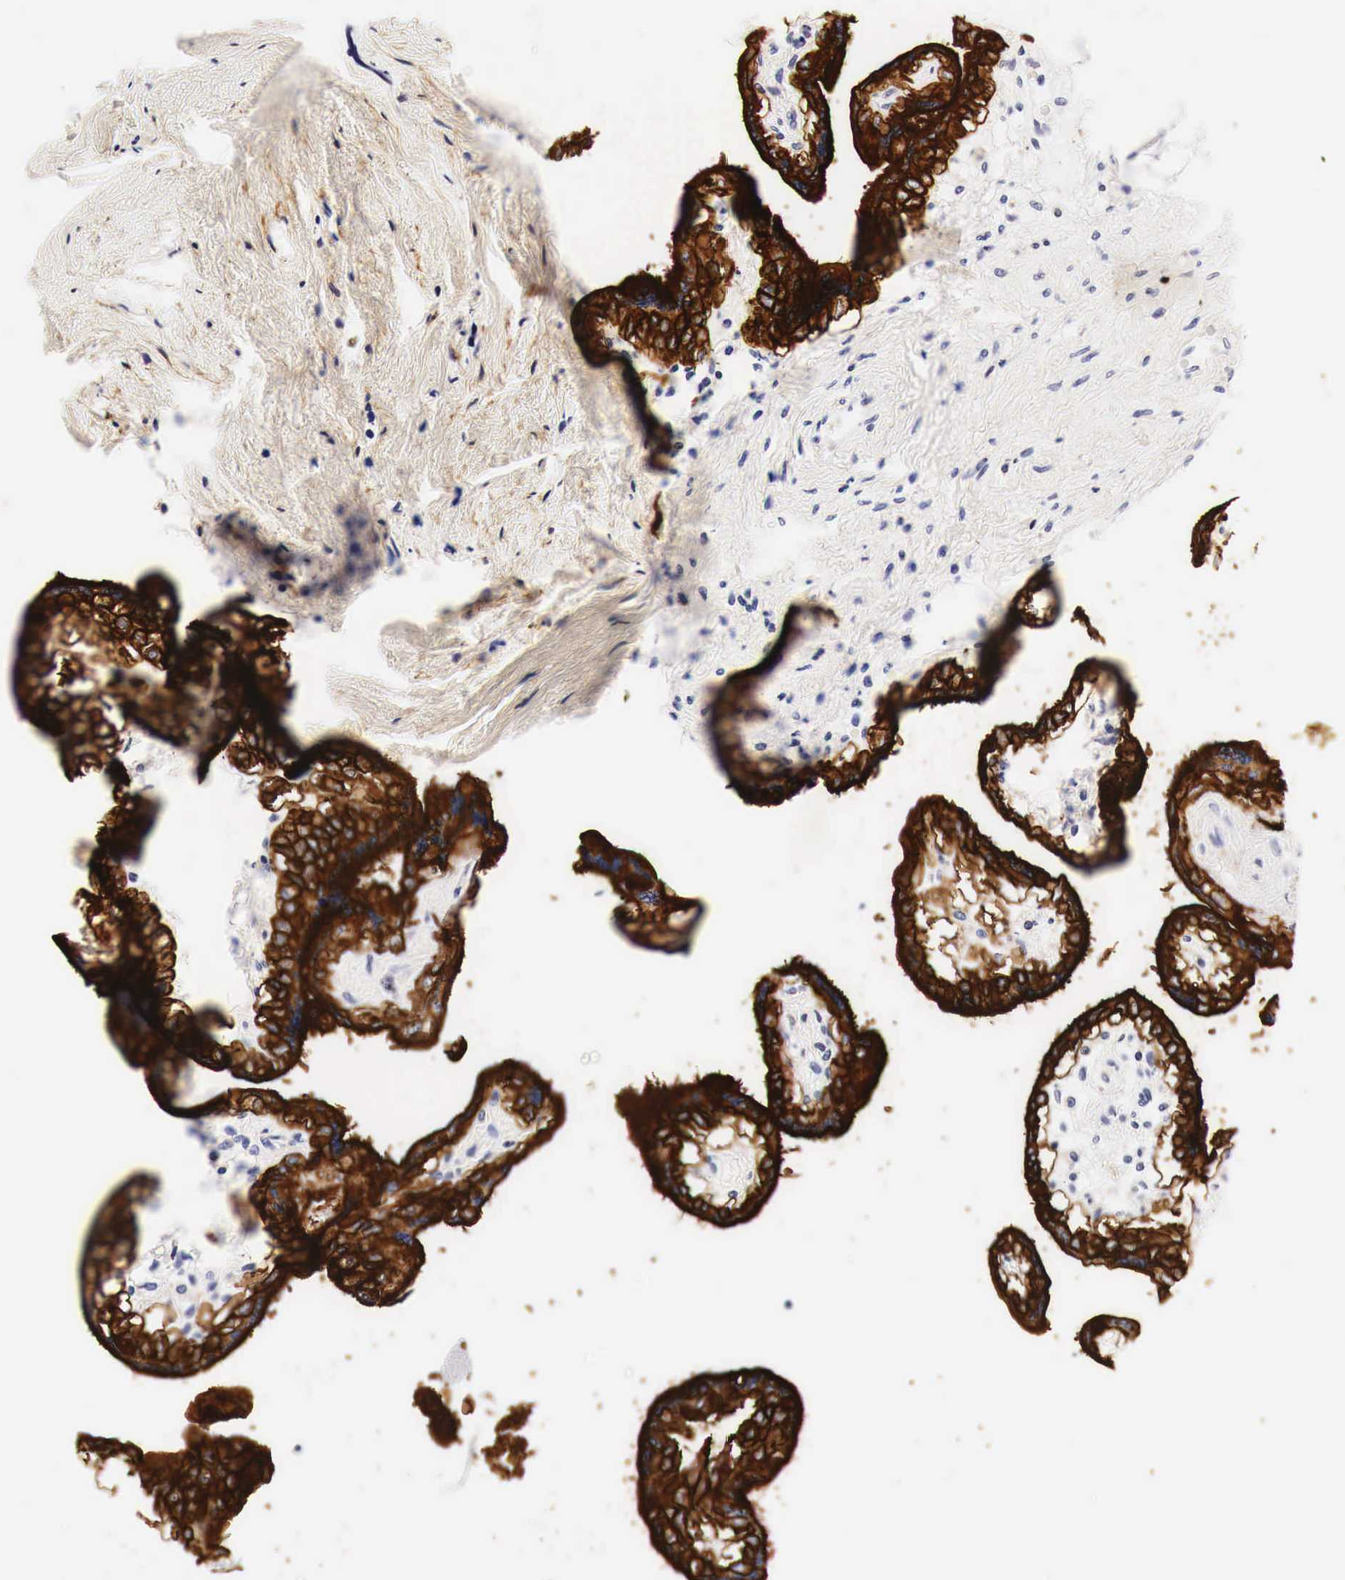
{"staining": {"intensity": "strong", "quantity": ">75%", "location": "cytoplasmic/membranous"}, "tissue": "placenta", "cell_type": "Trophoblastic cells", "image_type": "normal", "snomed": [{"axis": "morphology", "description": "Normal tissue, NOS"}, {"axis": "topography", "description": "Placenta"}], "caption": "DAB (3,3'-diaminobenzidine) immunohistochemical staining of benign placenta reveals strong cytoplasmic/membranous protein expression in about >75% of trophoblastic cells.", "gene": "EGFR", "patient": {"sex": "female", "age": 31}}